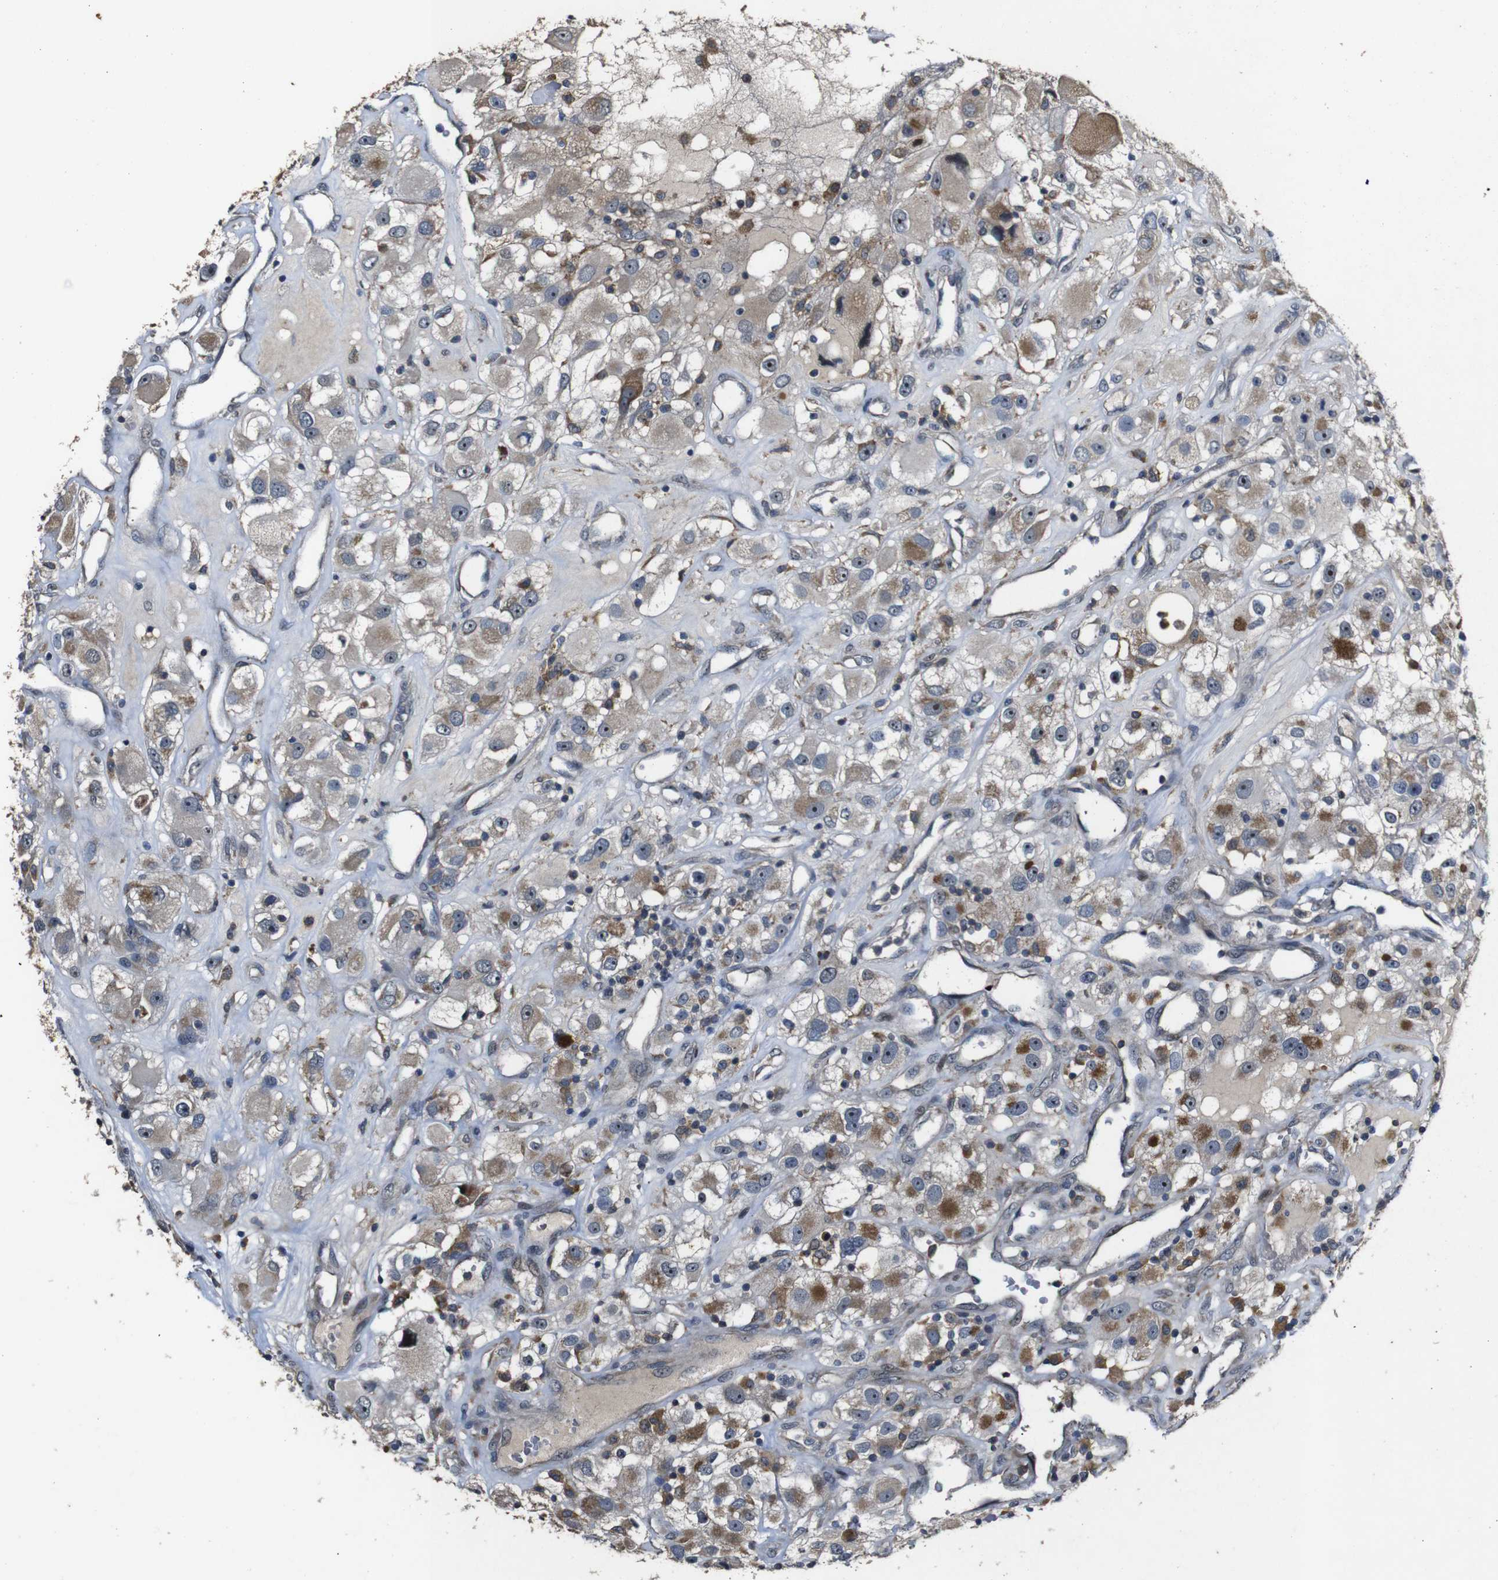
{"staining": {"intensity": "weak", "quantity": ">75%", "location": "cytoplasmic/membranous,nuclear"}, "tissue": "renal cancer", "cell_type": "Tumor cells", "image_type": "cancer", "snomed": [{"axis": "morphology", "description": "Adenocarcinoma, NOS"}, {"axis": "topography", "description": "Kidney"}], "caption": "Adenocarcinoma (renal) was stained to show a protein in brown. There is low levels of weak cytoplasmic/membranous and nuclear staining in about >75% of tumor cells.", "gene": "MAGI2", "patient": {"sex": "female", "age": 52}}